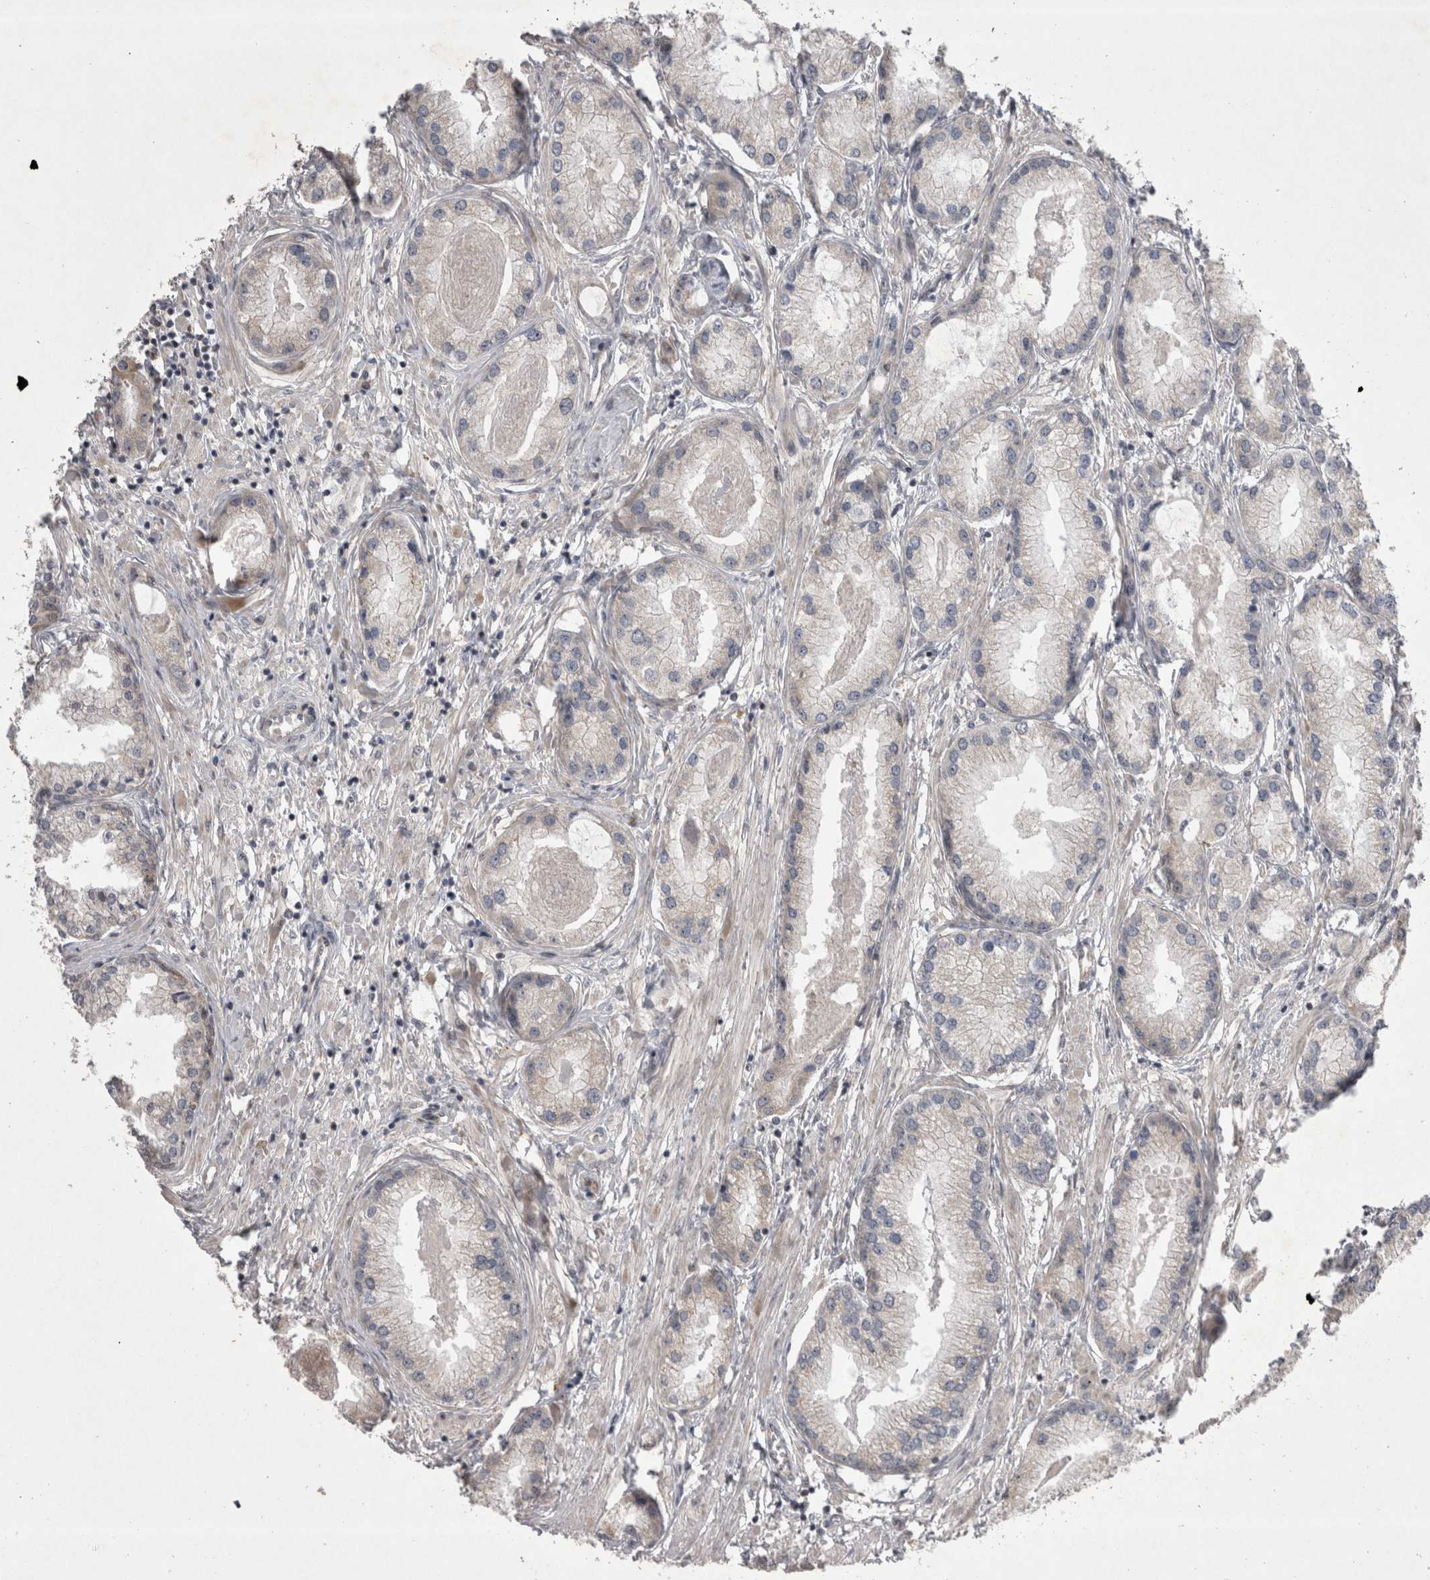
{"staining": {"intensity": "negative", "quantity": "none", "location": "none"}, "tissue": "prostate cancer", "cell_type": "Tumor cells", "image_type": "cancer", "snomed": [{"axis": "morphology", "description": "Adenocarcinoma, Low grade"}, {"axis": "topography", "description": "Prostate"}], "caption": "Immunohistochemistry image of neoplastic tissue: prostate low-grade adenocarcinoma stained with DAB (3,3'-diaminobenzidine) reveals no significant protein staining in tumor cells. Nuclei are stained in blue.", "gene": "TSPOAP1", "patient": {"sex": "male", "age": 62}}